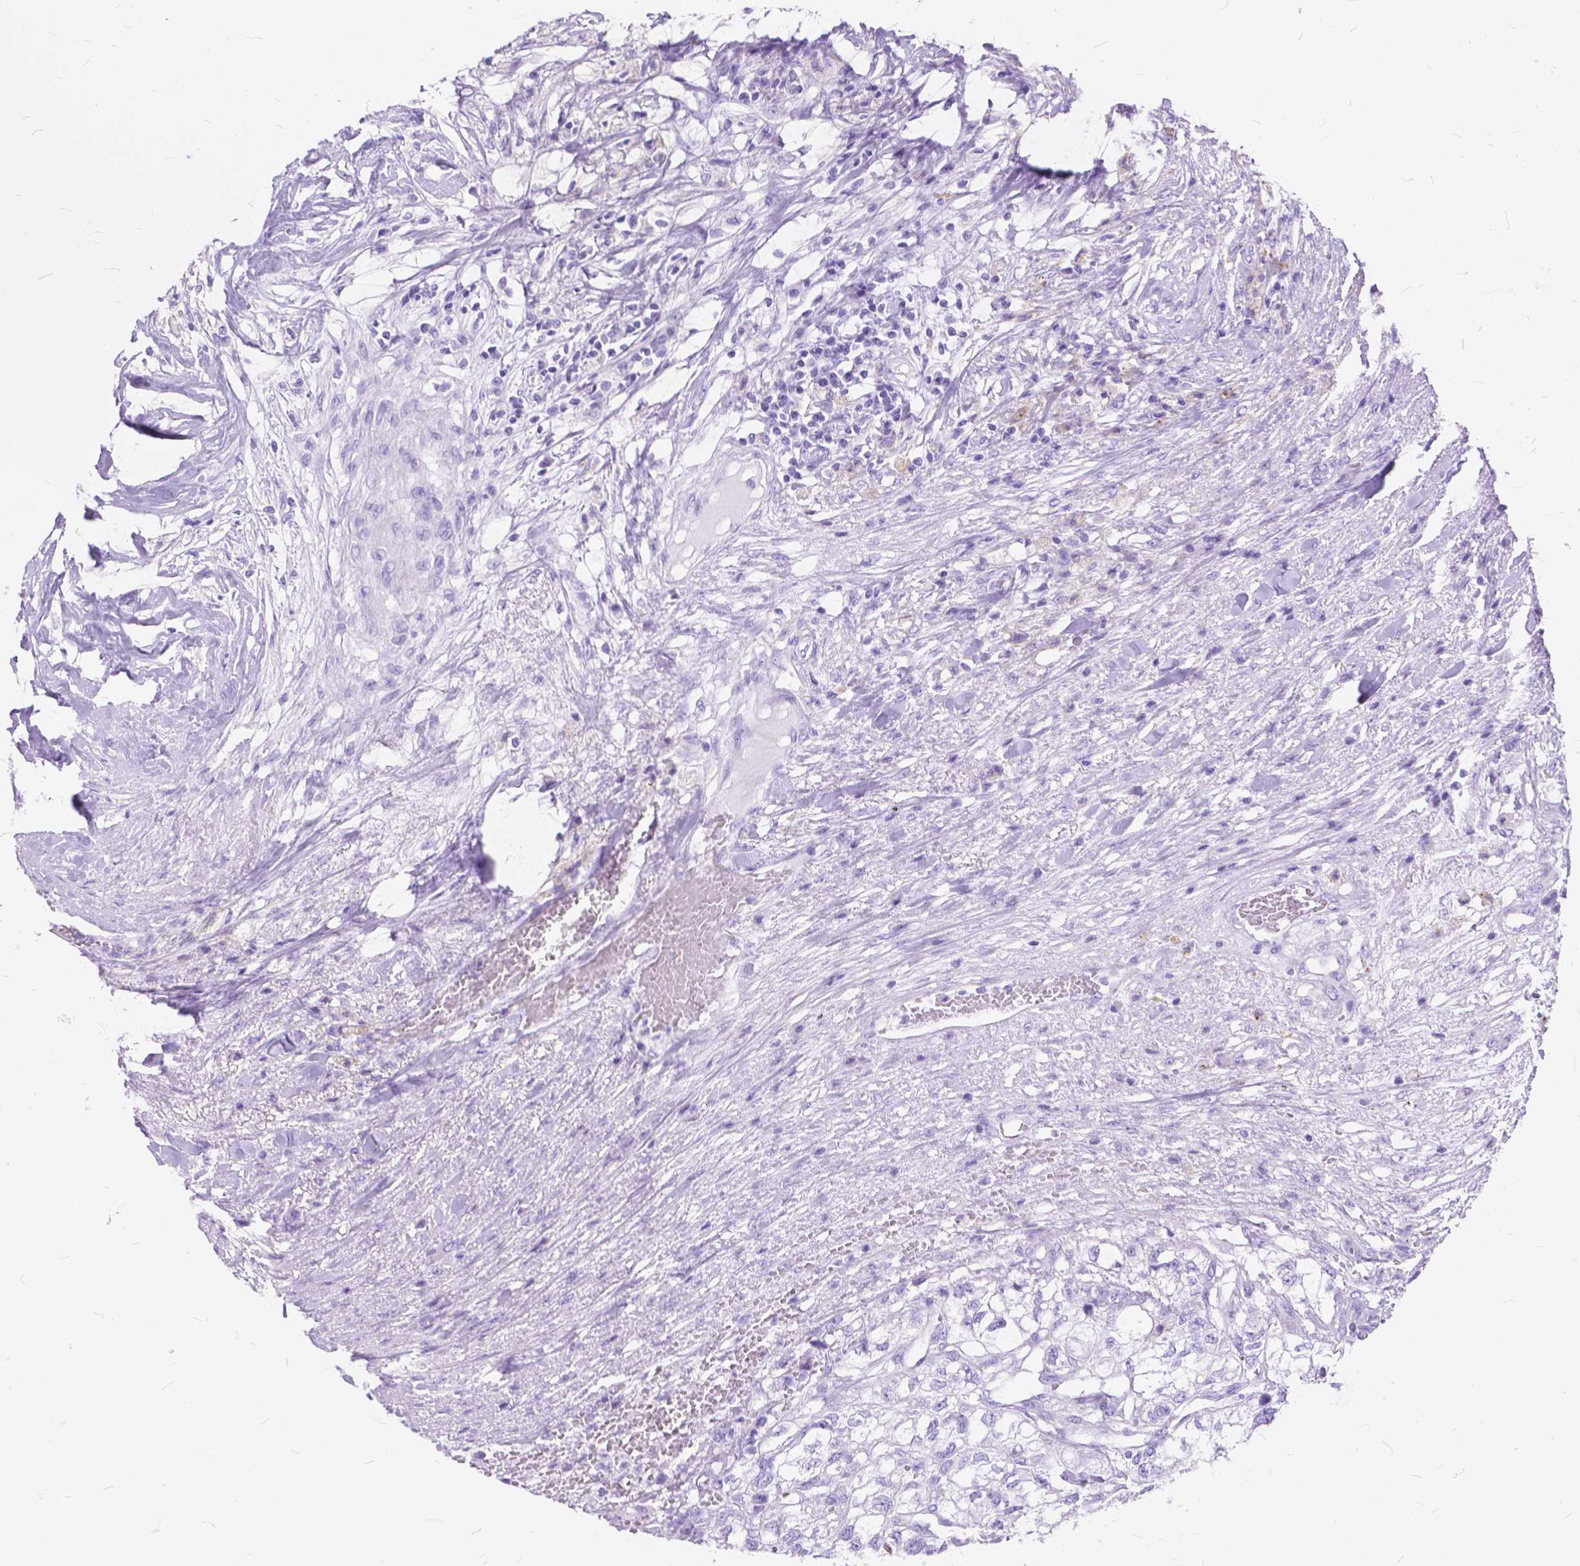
{"staining": {"intensity": "negative", "quantity": "none", "location": "none"}, "tissue": "renal cancer", "cell_type": "Tumor cells", "image_type": "cancer", "snomed": [{"axis": "morphology", "description": "Adenocarcinoma, NOS"}, {"axis": "topography", "description": "Kidney"}], "caption": "Renal cancer stained for a protein using immunohistochemistry reveals no positivity tumor cells.", "gene": "FOXL2", "patient": {"sex": "male", "age": 56}}